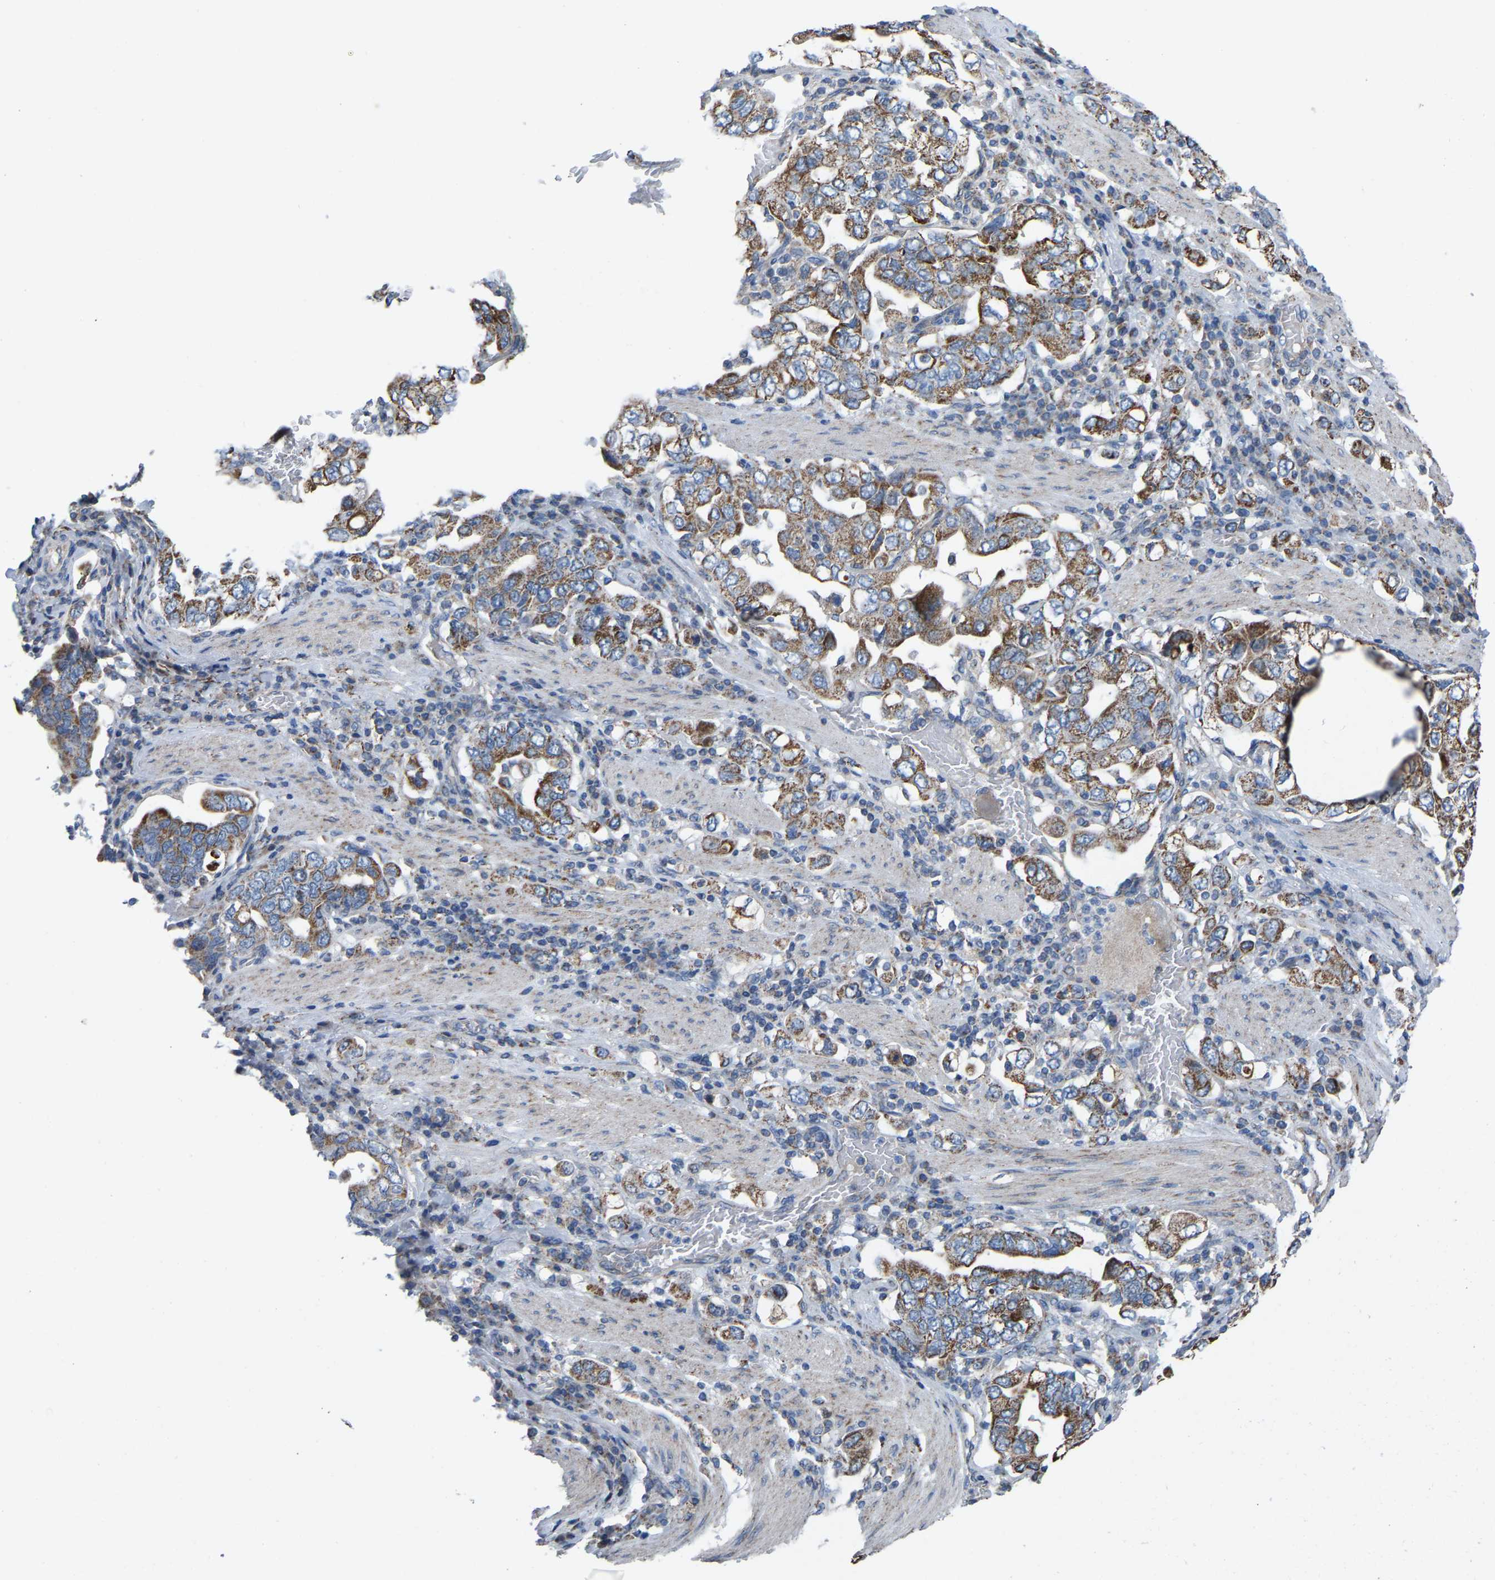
{"staining": {"intensity": "moderate", "quantity": ">75%", "location": "cytoplasmic/membranous"}, "tissue": "stomach cancer", "cell_type": "Tumor cells", "image_type": "cancer", "snomed": [{"axis": "morphology", "description": "Adenocarcinoma, NOS"}, {"axis": "topography", "description": "Stomach, upper"}], "caption": "Stomach cancer (adenocarcinoma) tissue shows moderate cytoplasmic/membranous expression in approximately >75% of tumor cells", "gene": "BCL10", "patient": {"sex": "male", "age": 62}}